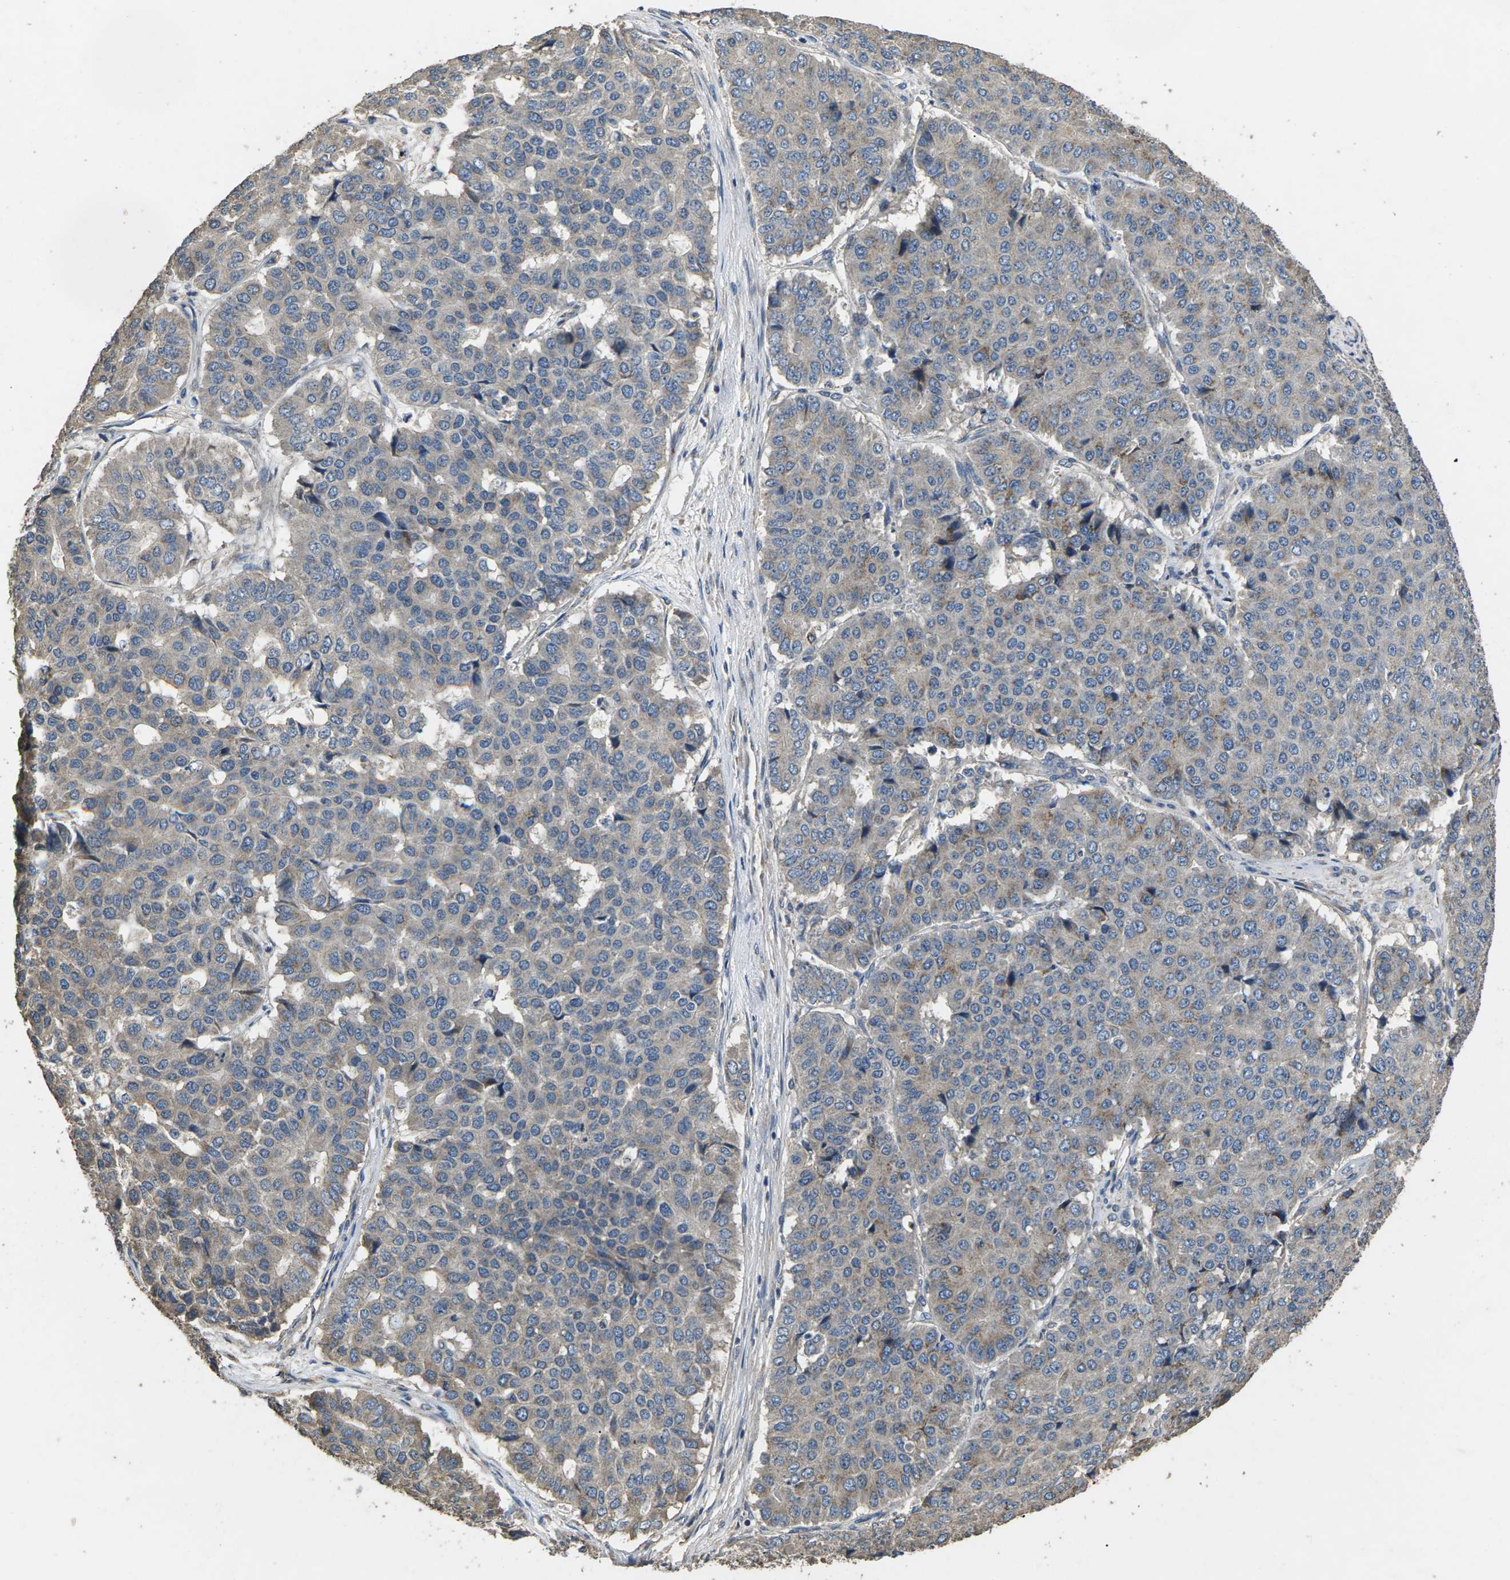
{"staining": {"intensity": "weak", "quantity": "<25%", "location": "cytoplasmic/membranous"}, "tissue": "pancreatic cancer", "cell_type": "Tumor cells", "image_type": "cancer", "snomed": [{"axis": "morphology", "description": "Adenocarcinoma, NOS"}, {"axis": "topography", "description": "Pancreas"}], "caption": "High magnification brightfield microscopy of pancreatic cancer (adenocarcinoma) stained with DAB (brown) and counterstained with hematoxylin (blue): tumor cells show no significant expression.", "gene": "B4GAT1", "patient": {"sex": "male", "age": 50}}